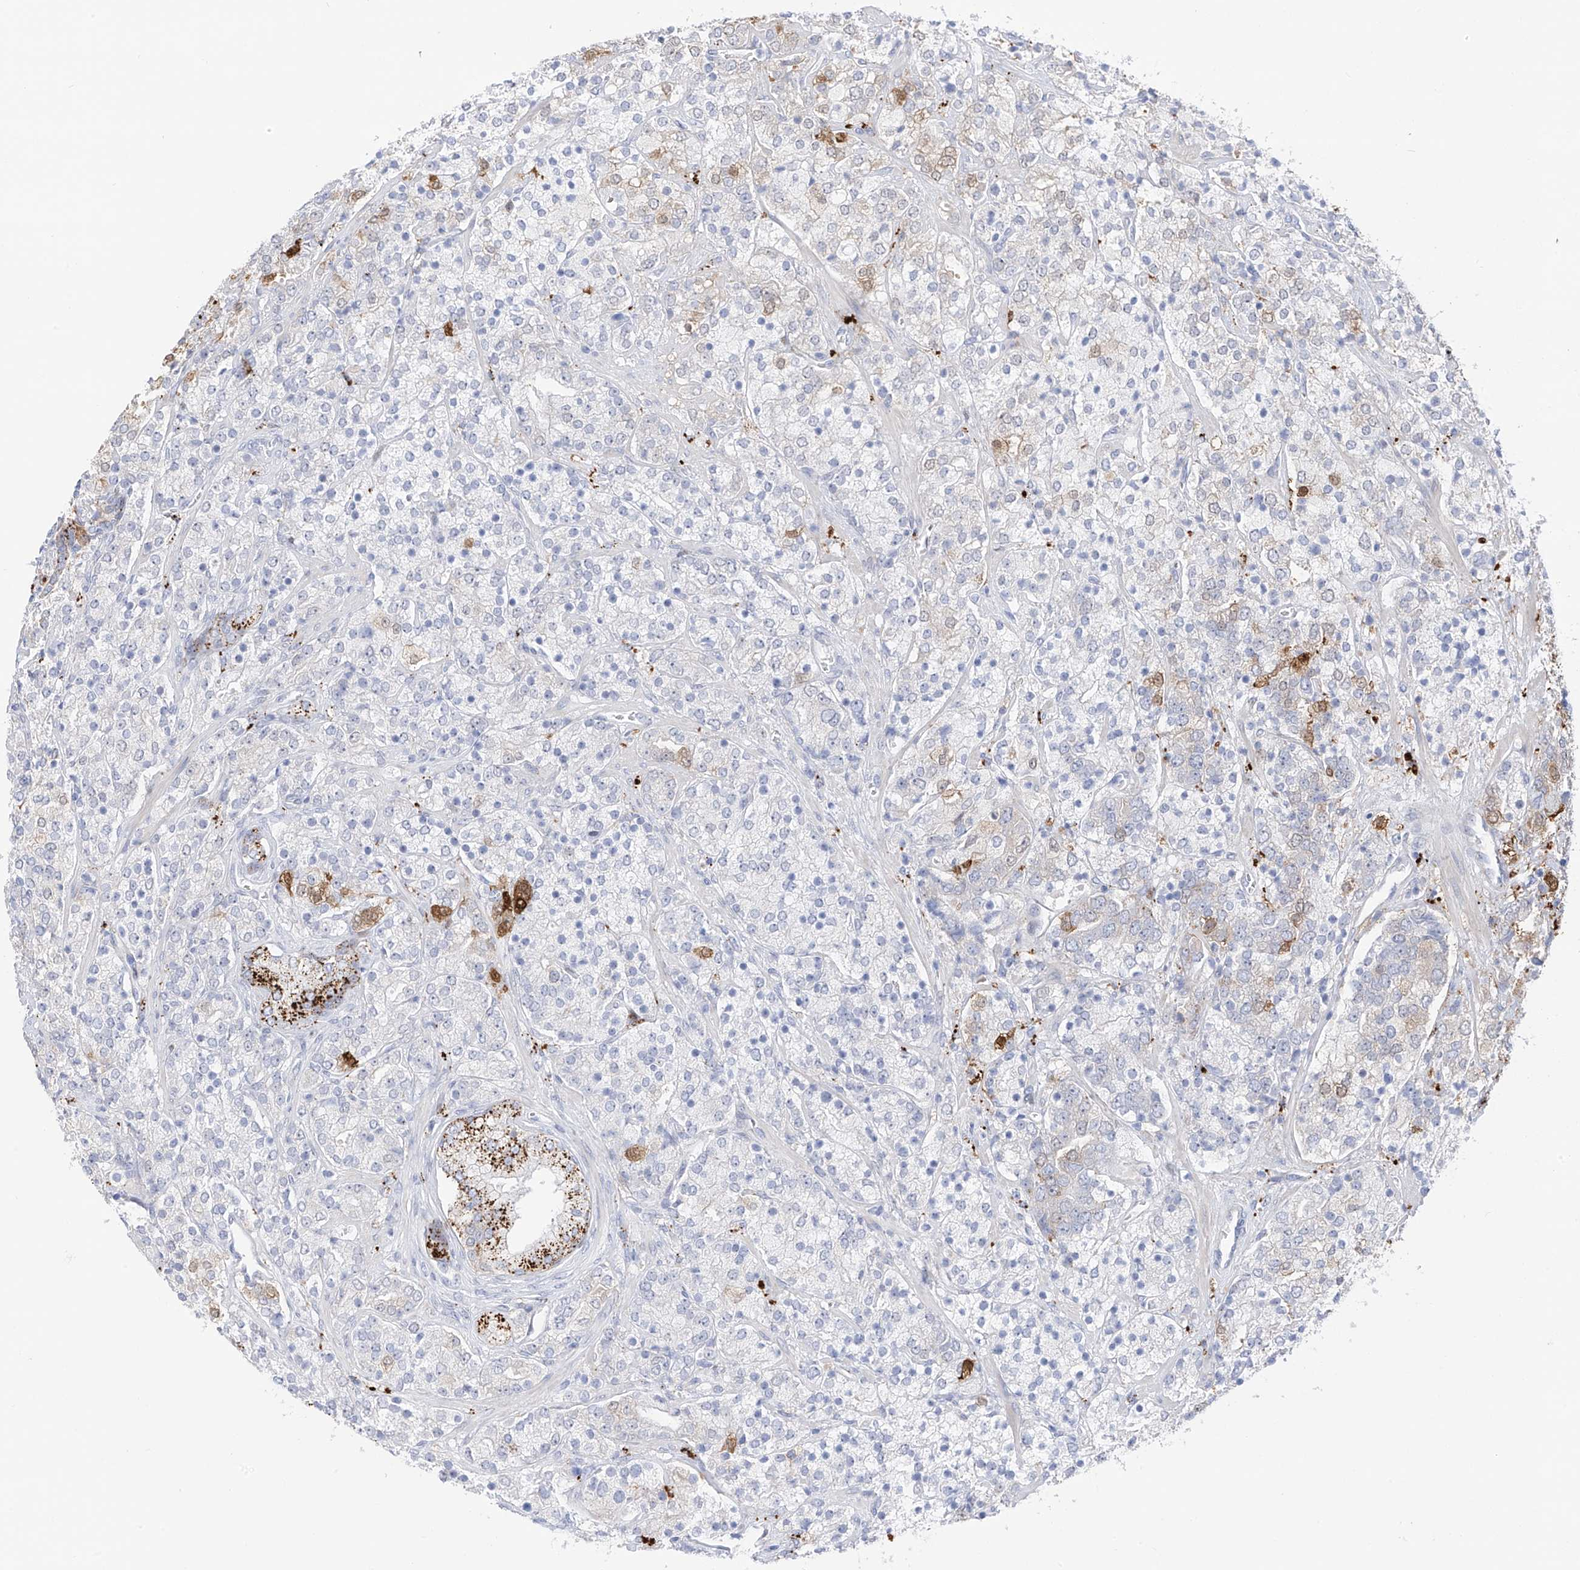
{"staining": {"intensity": "negative", "quantity": "none", "location": "none"}, "tissue": "prostate cancer", "cell_type": "Tumor cells", "image_type": "cancer", "snomed": [{"axis": "morphology", "description": "Adenocarcinoma, High grade"}, {"axis": "topography", "description": "Prostate"}], "caption": "Prostate cancer (adenocarcinoma (high-grade)) stained for a protein using IHC reveals no expression tumor cells.", "gene": "PSPH", "patient": {"sex": "male", "age": 71}}